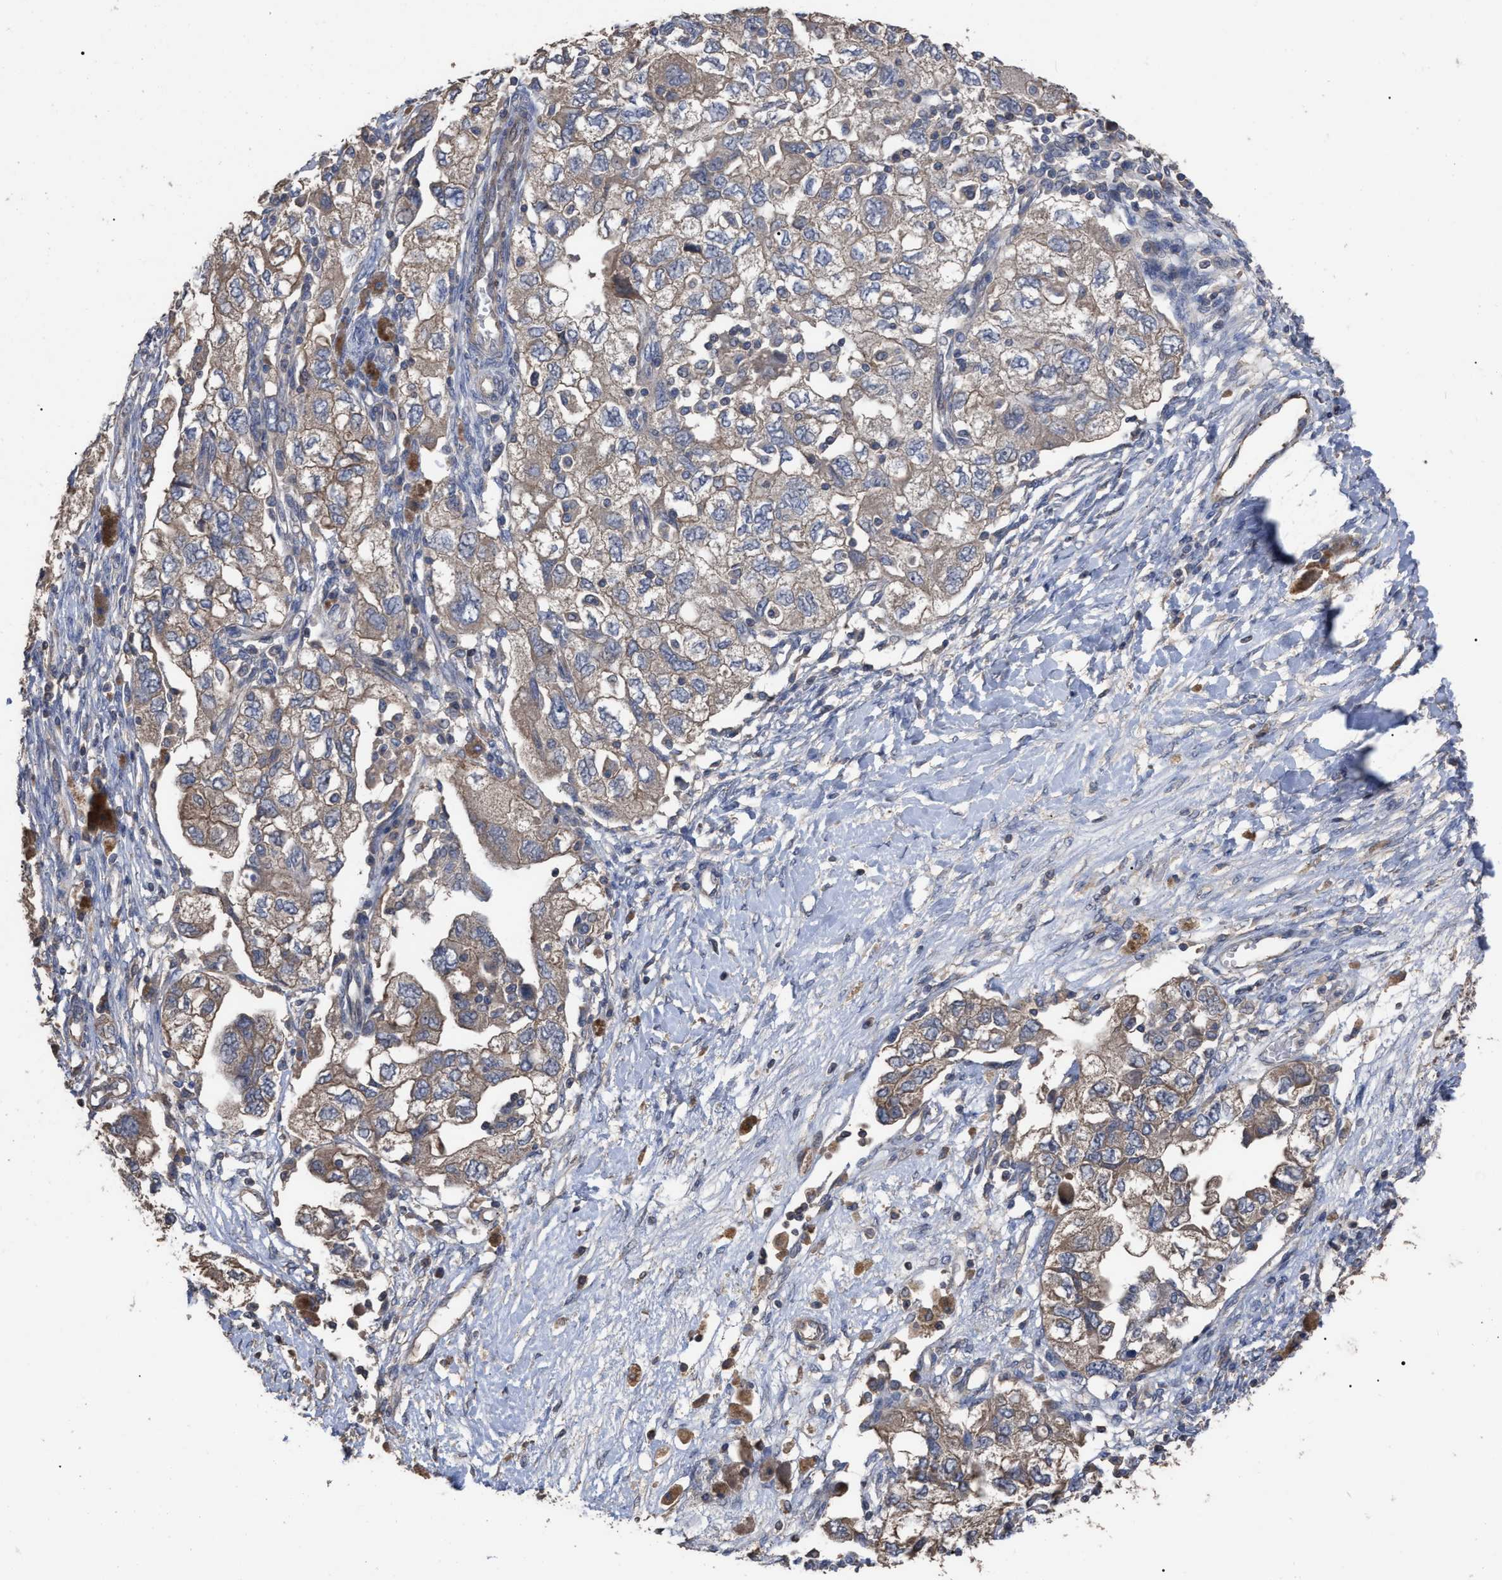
{"staining": {"intensity": "weak", "quantity": ">75%", "location": "cytoplasmic/membranous"}, "tissue": "ovarian cancer", "cell_type": "Tumor cells", "image_type": "cancer", "snomed": [{"axis": "morphology", "description": "Carcinoma, NOS"}, {"axis": "morphology", "description": "Cystadenocarcinoma, serous, NOS"}, {"axis": "topography", "description": "Ovary"}], "caption": "Brown immunohistochemical staining in human ovarian cancer demonstrates weak cytoplasmic/membranous expression in about >75% of tumor cells.", "gene": "BTN2A1", "patient": {"sex": "female", "age": 69}}